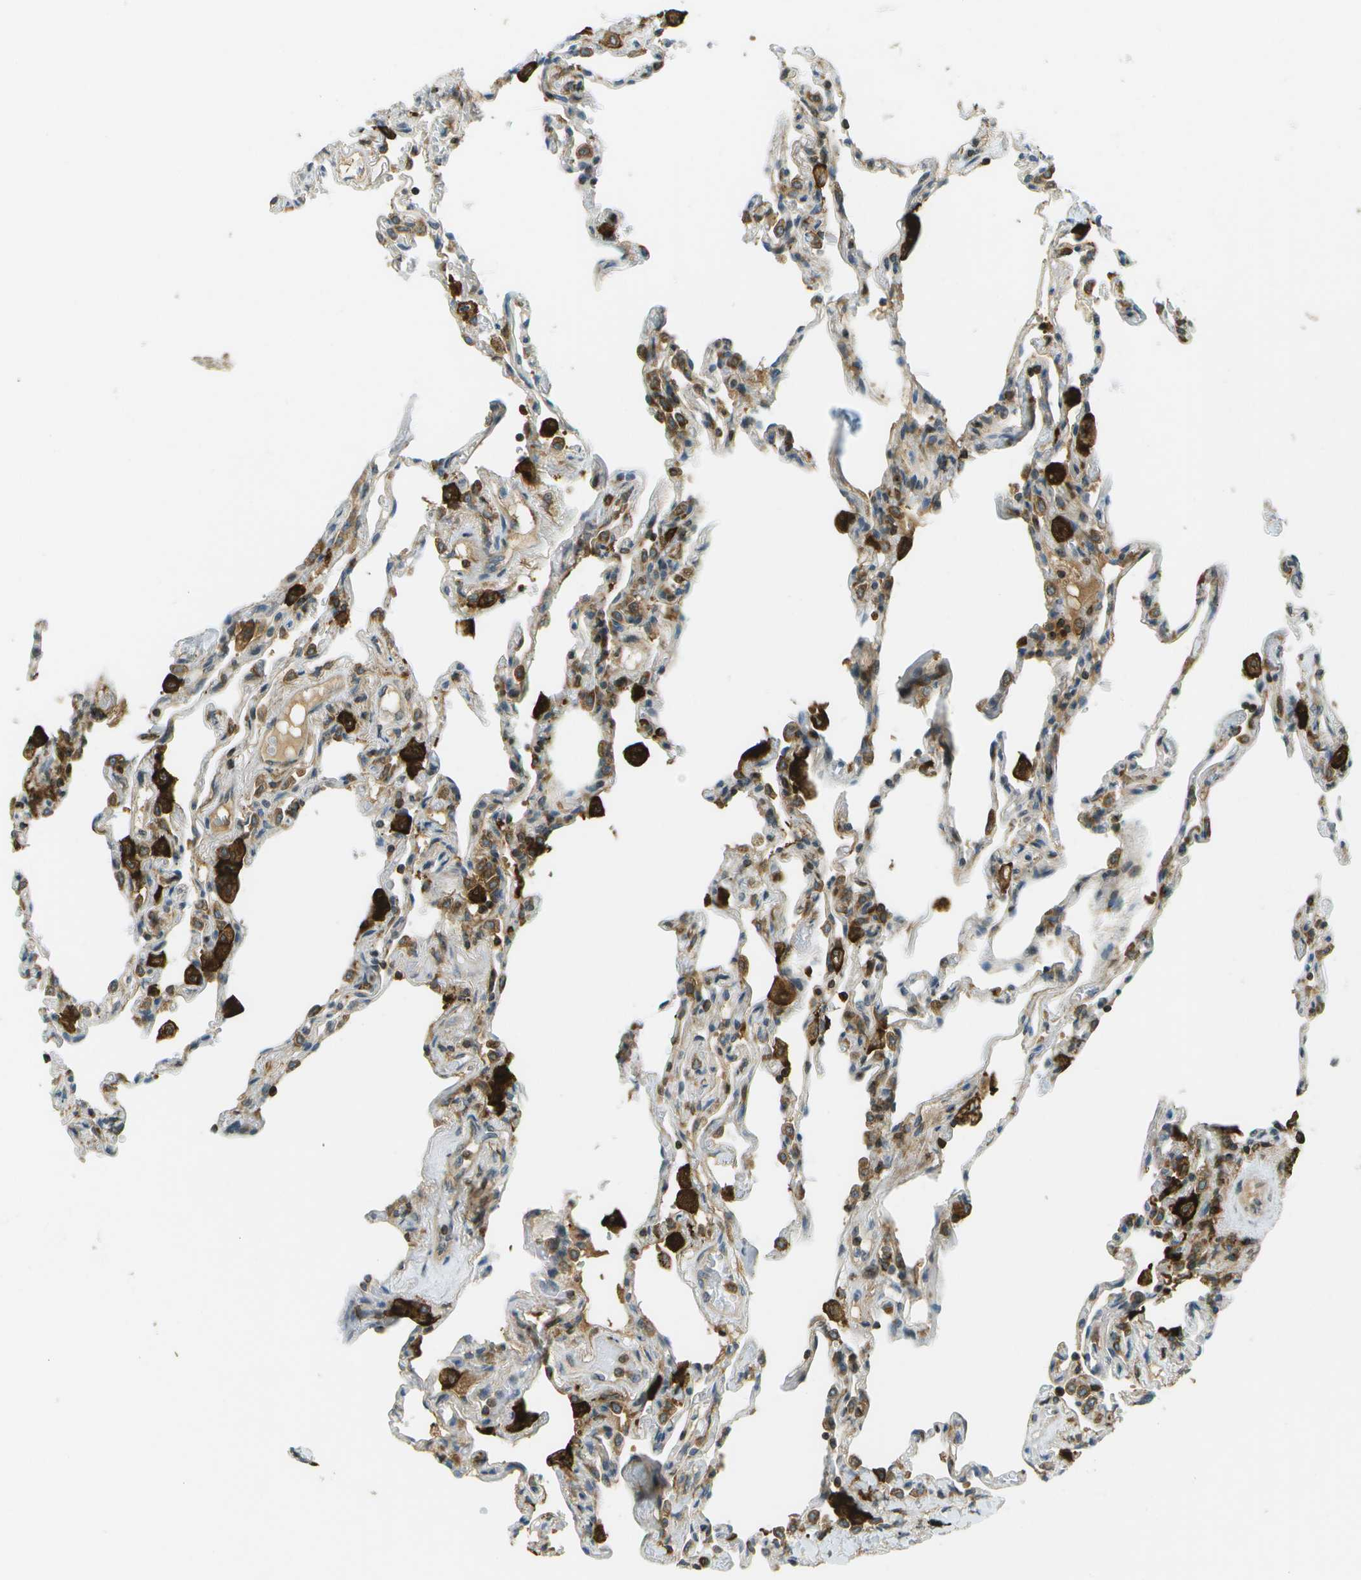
{"staining": {"intensity": "weak", "quantity": "<25%", "location": "cytoplasmic/membranous"}, "tissue": "lung", "cell_type": "Alveolar cells", "image_type": "normal", "snomed": [{"axis": "morphology", "description": "Normal tissue, NOS"}, {"axis": "topography", "description": "Lung"}], "caption": "Immunohistochemistry (IHC) image of unremarkable human lung stained for a protein (brown), which exhibits no expression in alveolar cells. (DAB IHC with hematoxylin counter stain).", "gene": "TMTC1", "patient": {"sex": "male", "age": 59}}